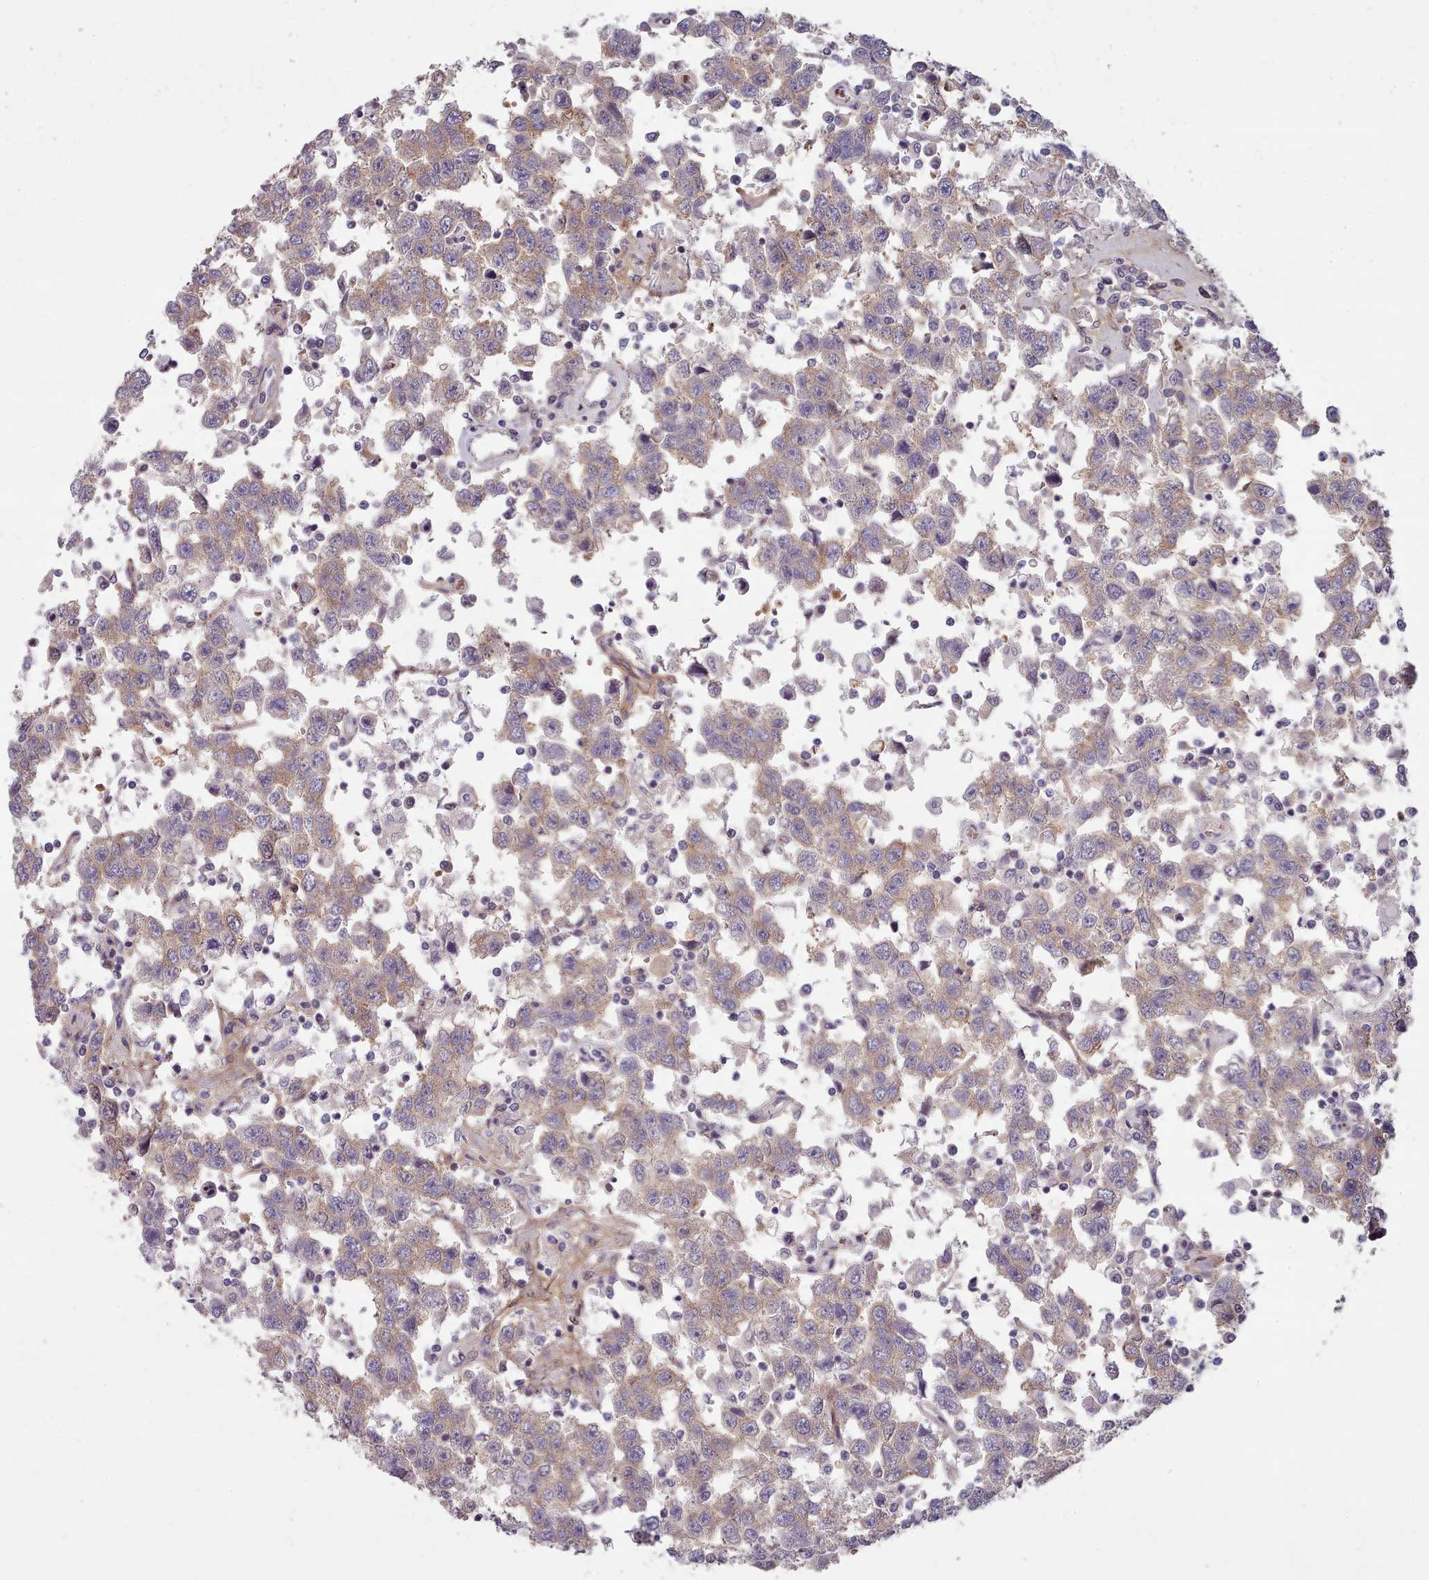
{"staining": {"intensity": "weak", "quantity": "25%-75%", "location": "cytoplasmic/membranous"}, "tissue": "testis cancer", "cell_type": "Tumor cells", "image_type": "cancer", "snomed": [{"axis": "morphology", "description": "Seminoma, NOS"}, {"axis": "topography", "description": "Testis"}], "caption": "Human testis cancer (seminoma) stained for a protein (brown) demonstrates weak cytoplasmic/membranous positive staining in about 25%-75% of tumor cells.", "gene": "CLNS1A", "patient": {"sex": "male", "age": 41}}